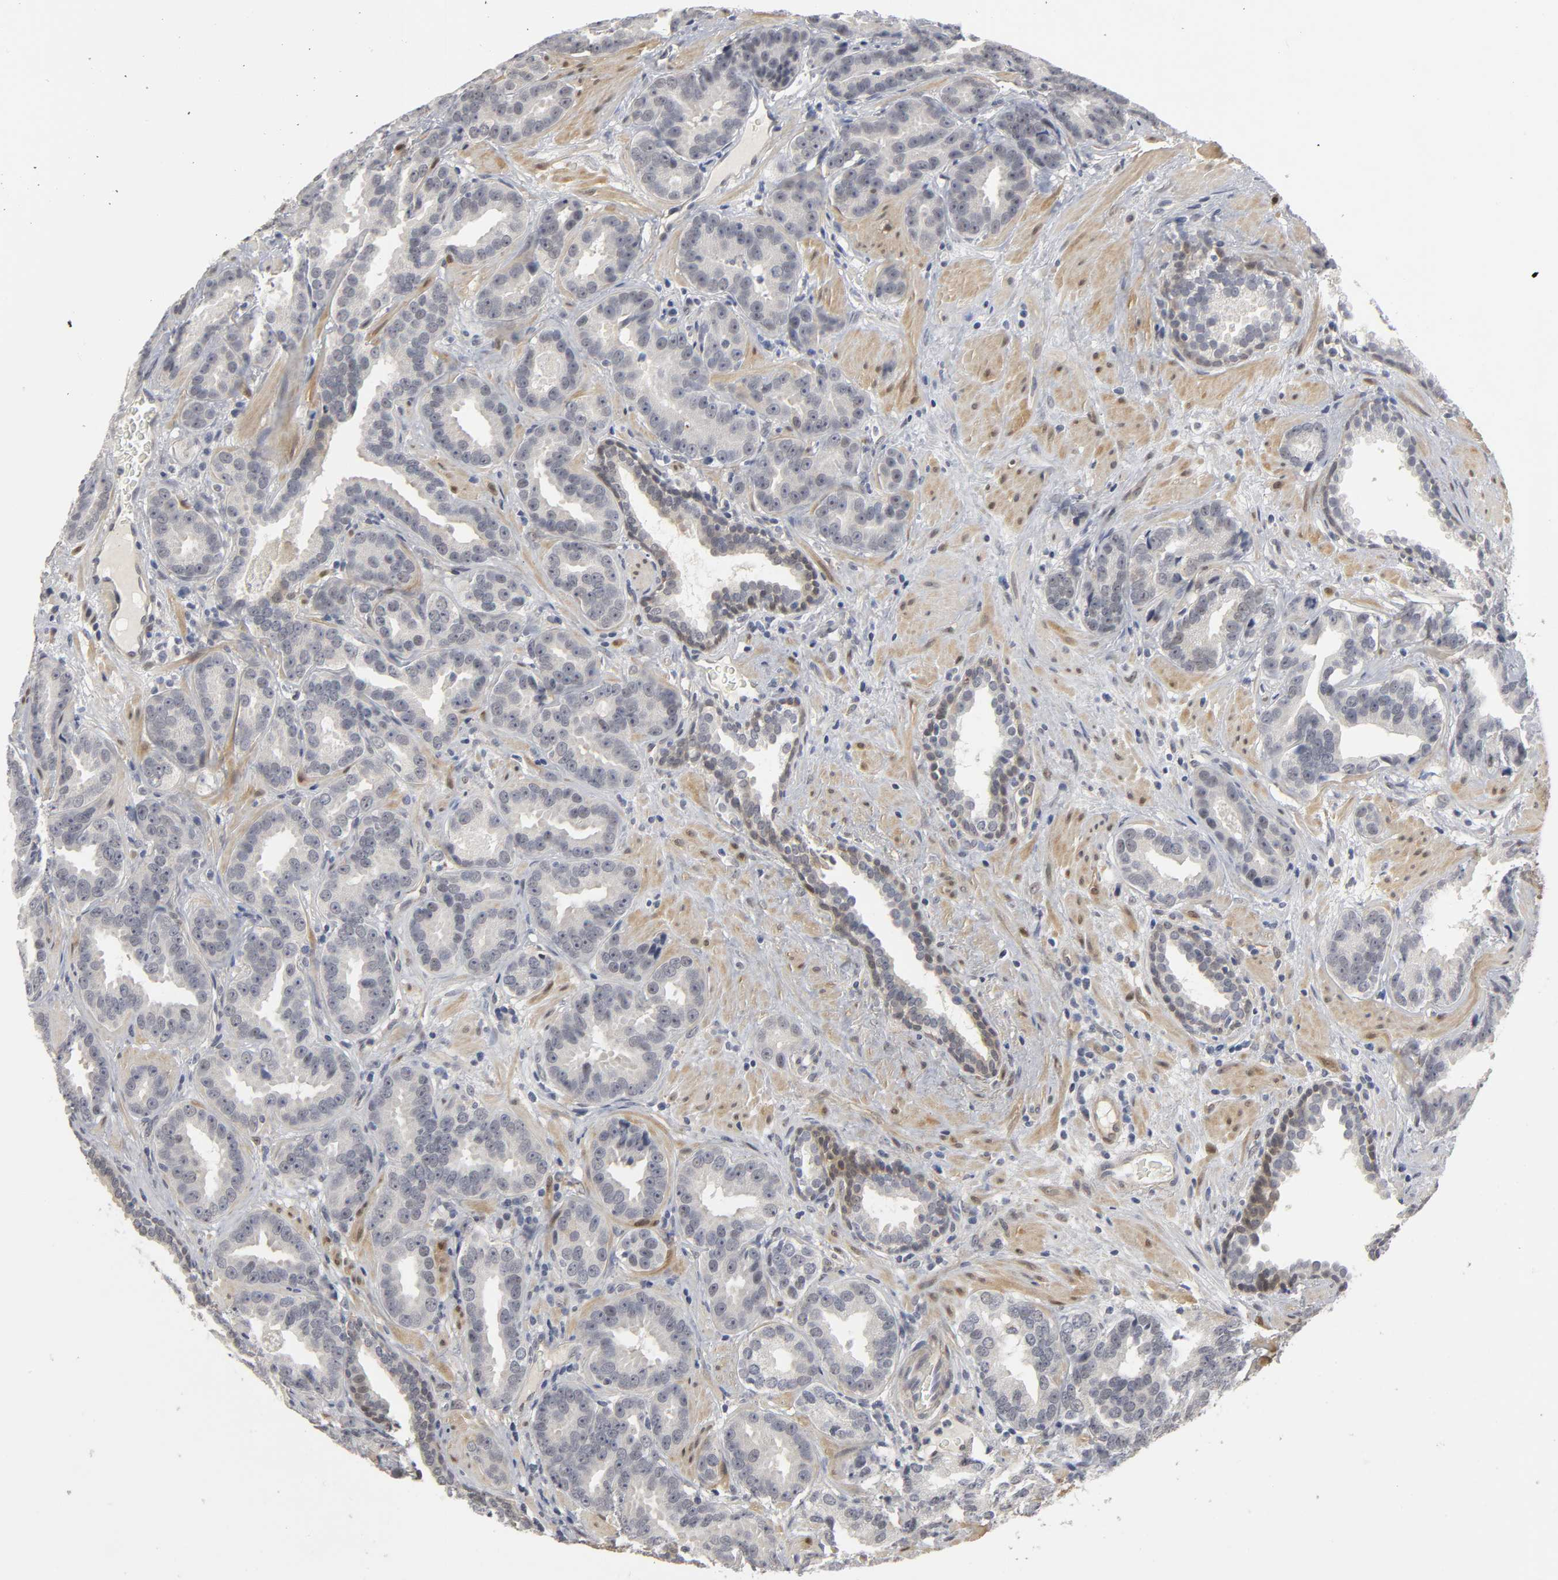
{"staining": {"intensity": "negative", "quantity": "none", "location": "none"}, "tissue": "prostate cancer", "cell_type": "Tumor cells", "image_type": "cancer", "snomed": [{"axis": "morphology", "description": "Adenocarcinoma, Low grade"}, {"axis": "topography", "description": "Prostate"}], "caption": "A high-resolution histopathology image shows immunohistochemistry staining of prostate cancer (adenocarcinoma (low-grade)), which reveals no significant staining in tumor cells. Nuclei are stained in blue.", "gene": "PDLIM3", "patient": {"sex": "male", "age": 59}}